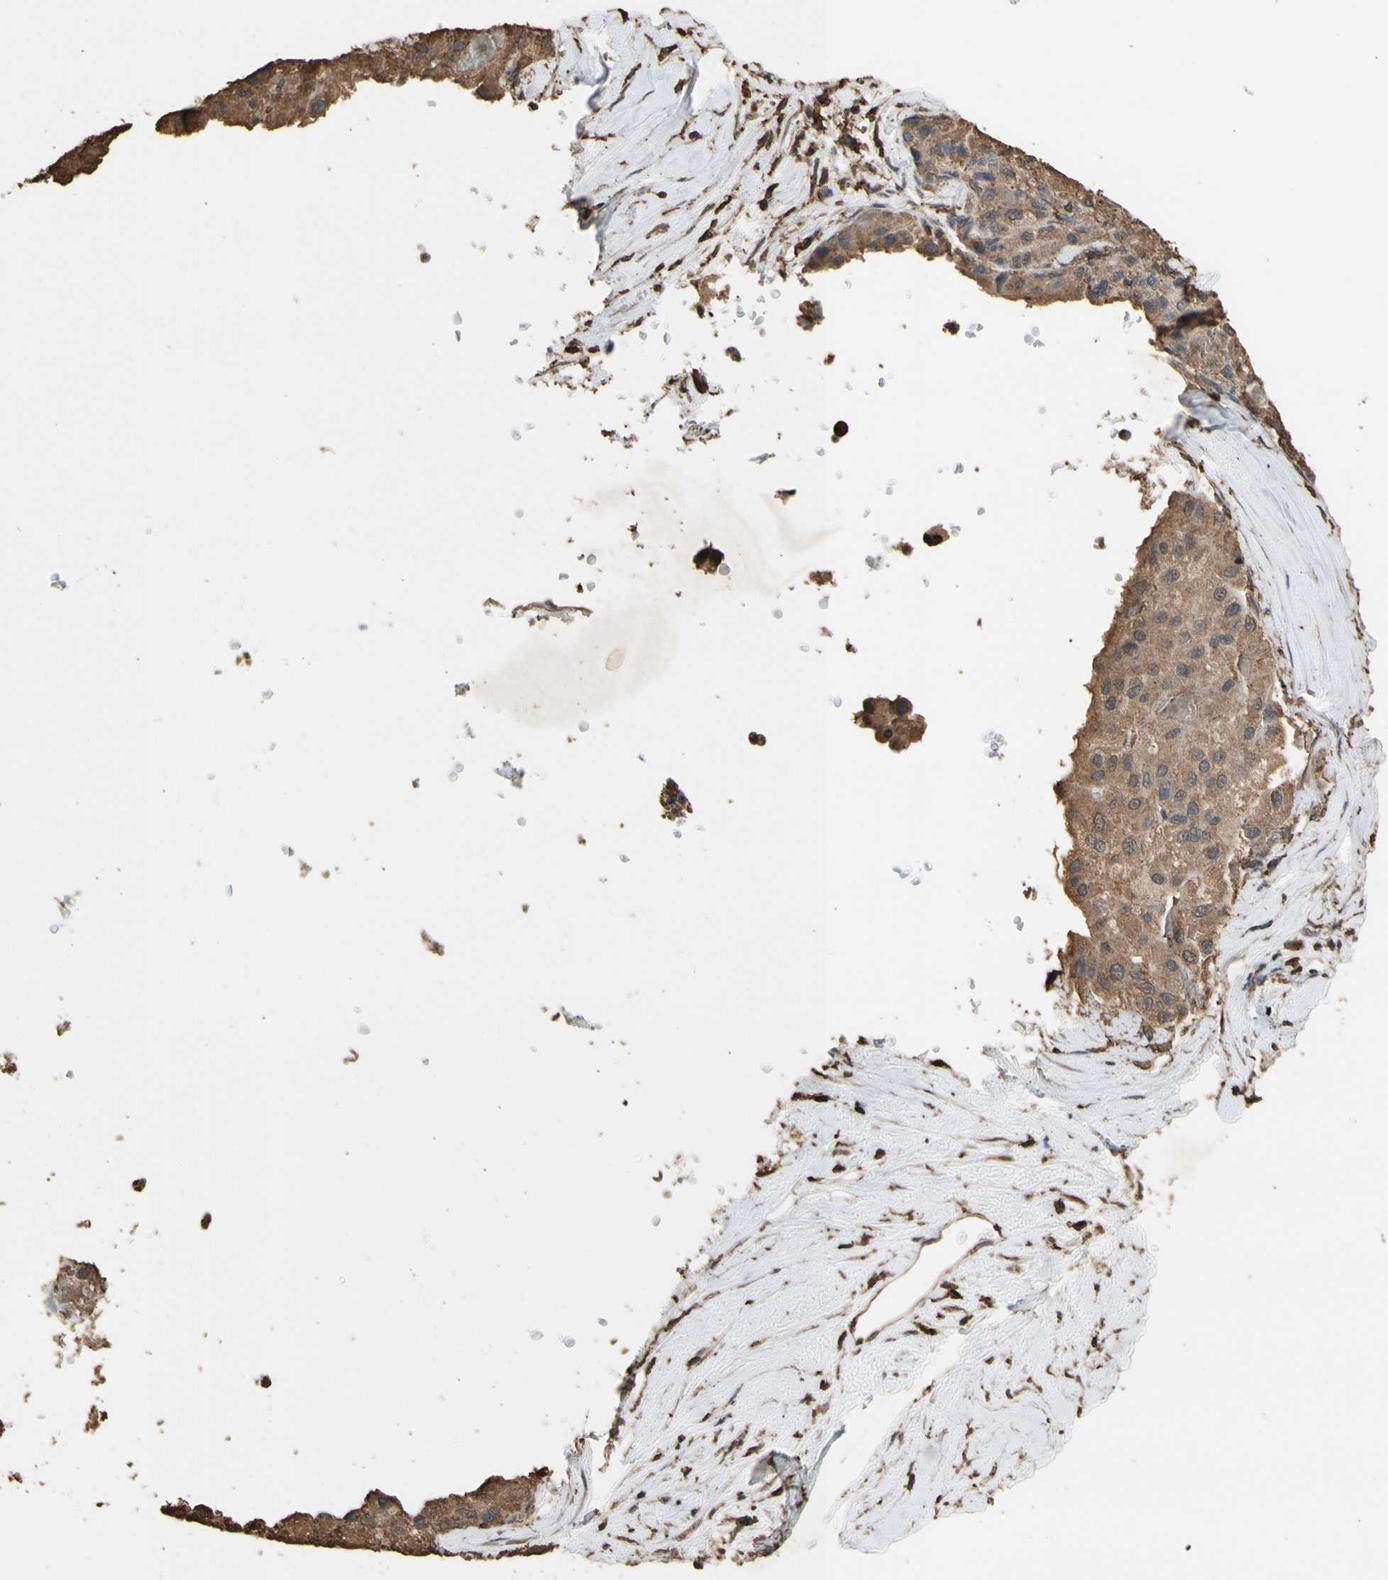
{"staining": {"intensity": "moderate", "quantity": ">75%", "location": "cytoplasmic/membranous"}, "tissue": "liver cancer", "cell_type": "Tumor cells", "image_type": "cancer", "snomed": [{"axis": "morphology", "description": "Carcinoma, Hepatocellular, NOS"}, {"axis": "topography", "description": "Liver"}], "caption": "Immunohistochemistry (IHC) of hepatocellular carcinoma (liver) demonstrates medium levels of moderate cytoplasmic/membranous staining in approximately >75% of tumor cells.", "gene": "TNFSF13B", "patient": {"sex": "male", "age": 80}}